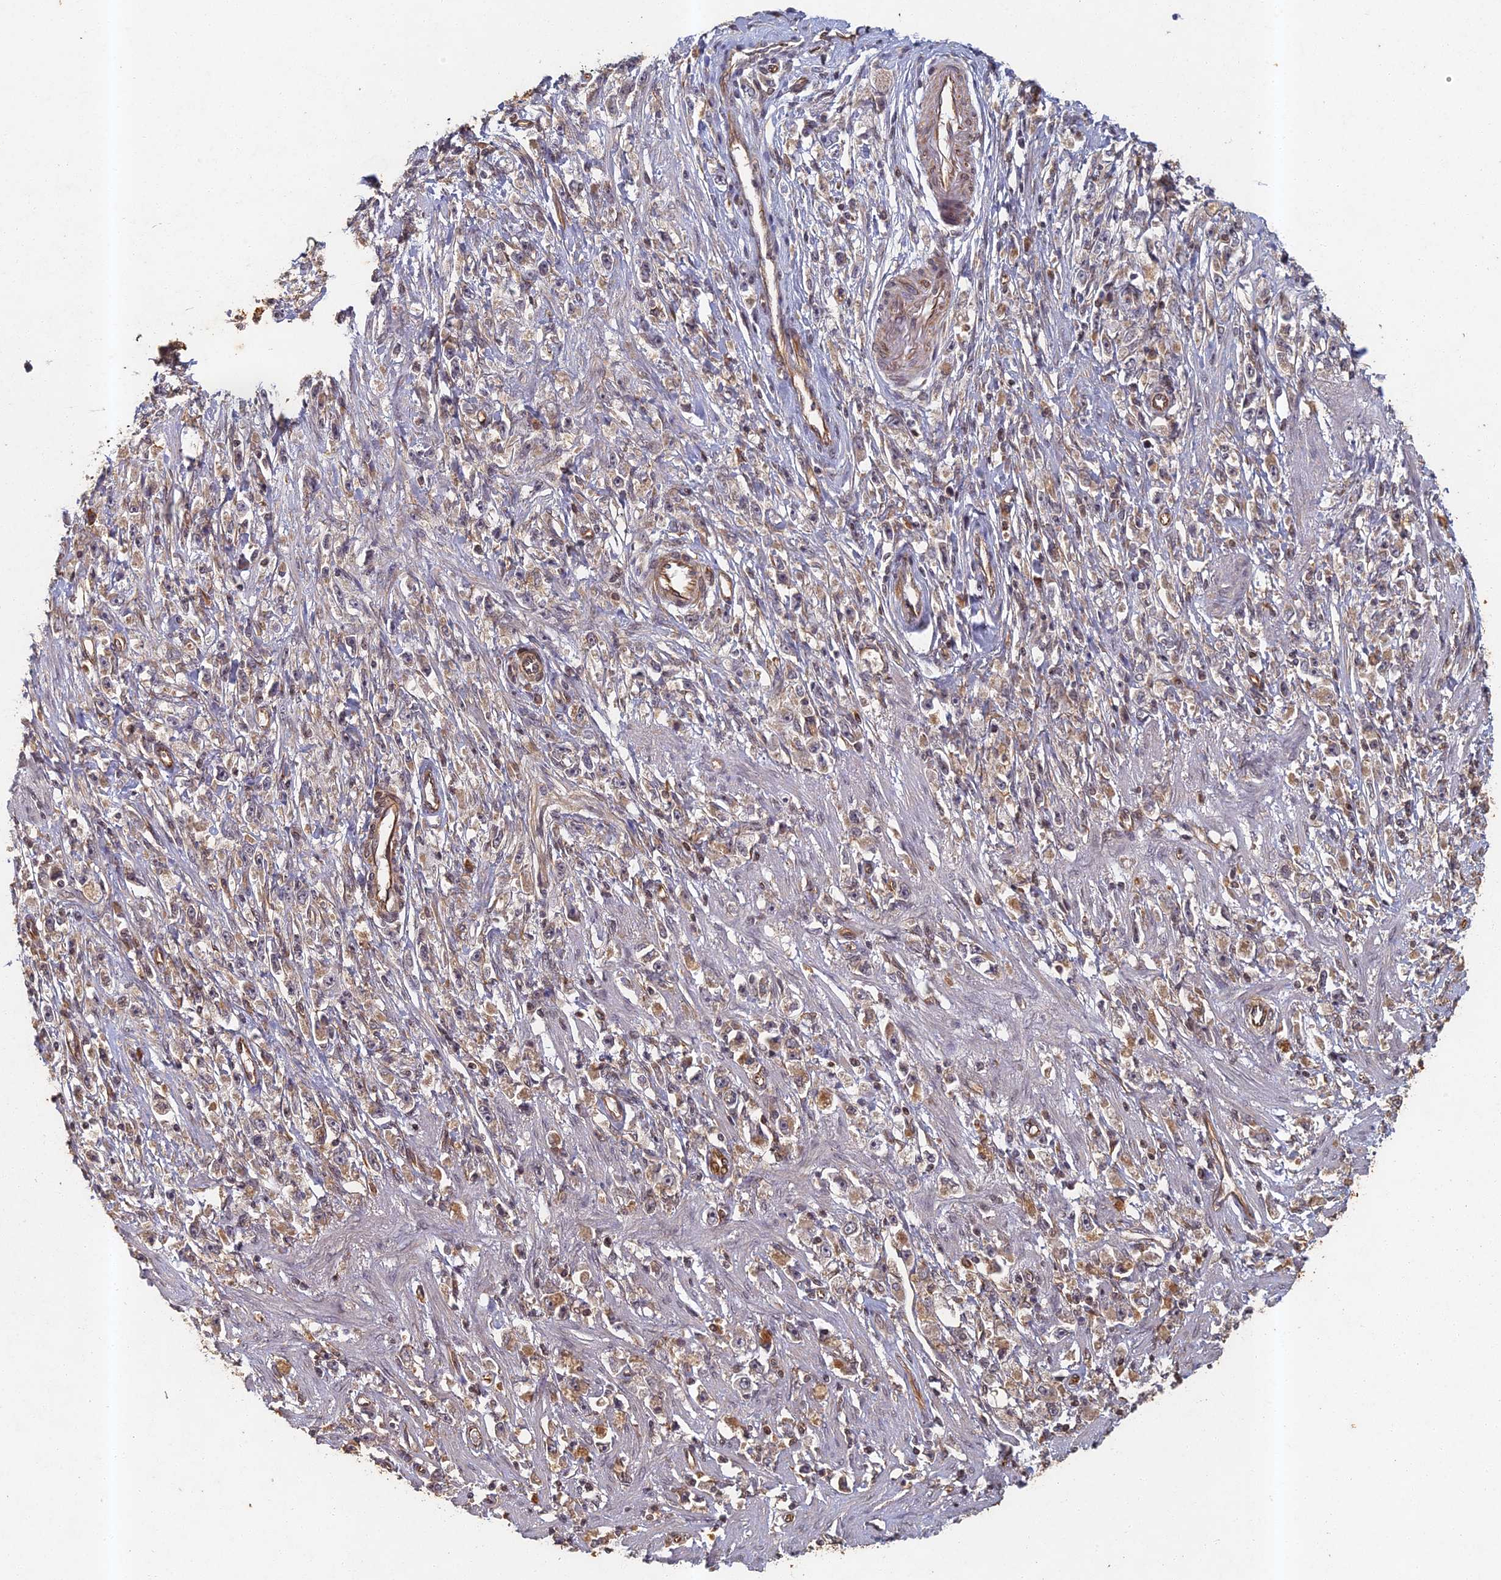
{"staining": {"intensity": "moderate", "quantity": "<25%", "location": "cytoplasmic/membranous"}, "tissue": "stomach cancer", "cell_type": "Tumor cells", "image_type": "cancer", "snomed": [{"axis": "morphology", "description": "Adenocarcinoma, NOS"}, {"axis": "topography", "description": "Stomach"}], "caption": "This micrograph shows immunohistochemistry (IHC) staining of adenocarcinoma (stomach), with low moderate cytoplasmic/membranous staining in approximately <25% of tumor cells.", "gene": "ABCB10", "patient": {"sex": "female", "age": 59}}